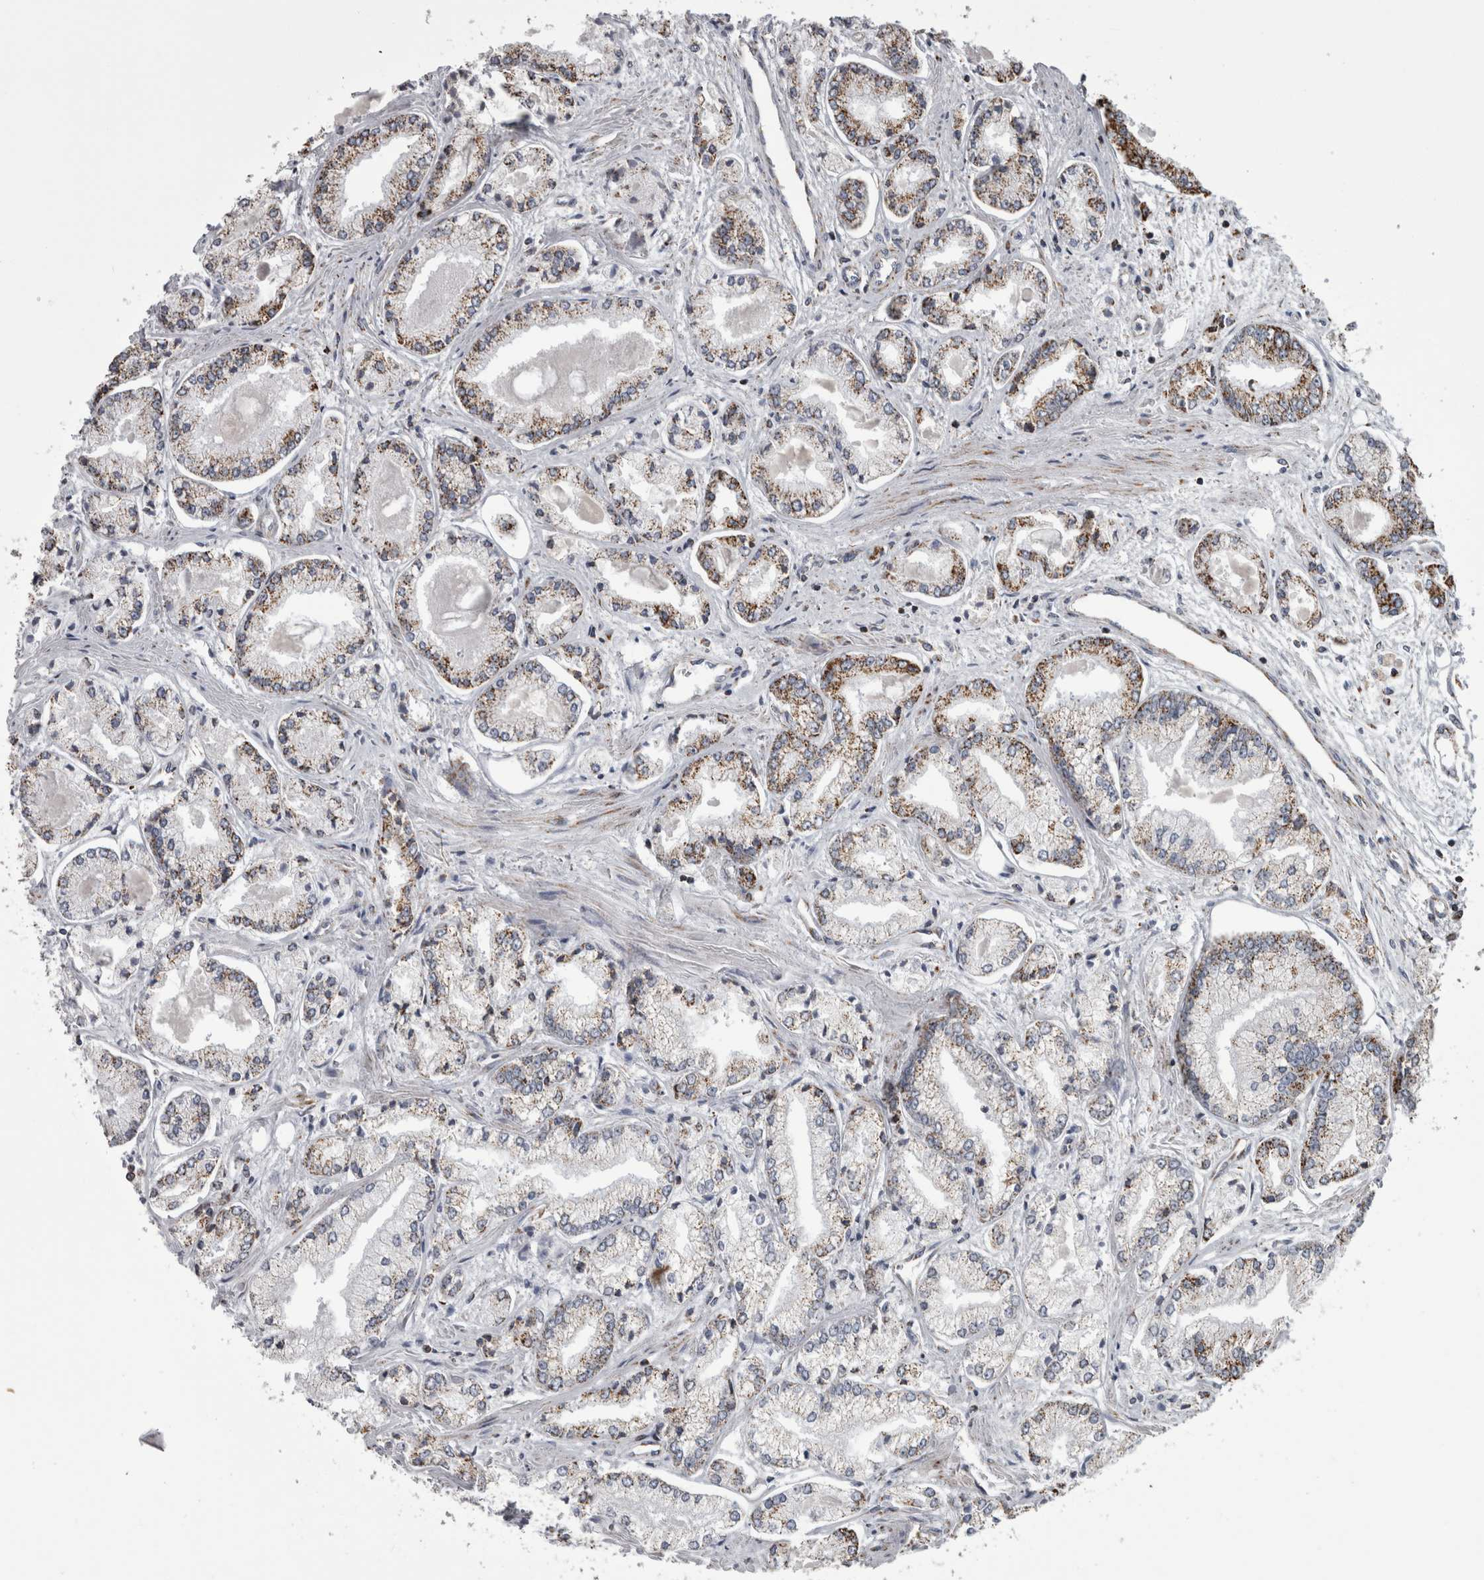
{"staining": {"intensity": "moderate", "quantity": ">75%", "location": "cytoplasmic/membranous"}, "tissue": "prostate cancer", "cell_type": "Tumor cells", "image_type": "cancer", "snomed": [{"axis": "morphology", "description": "Adenocarcinoma, Low grade"}, {"axis": "topography", "description": "Prostate"}], "caption": "A high-resolution photomicrograph shows IHC staining of prostate low-grade adenocarcinoma, which demonstrates moderate cytoplasmic/membranous positivity in approximately >75% of tumor cells. Using DAB (brown) and hematoxylin (blue) stains, captured at high magnification using brightfield microscopy.", "gene": "MDH2", "patient": {"sex": "male", "age": 52}}